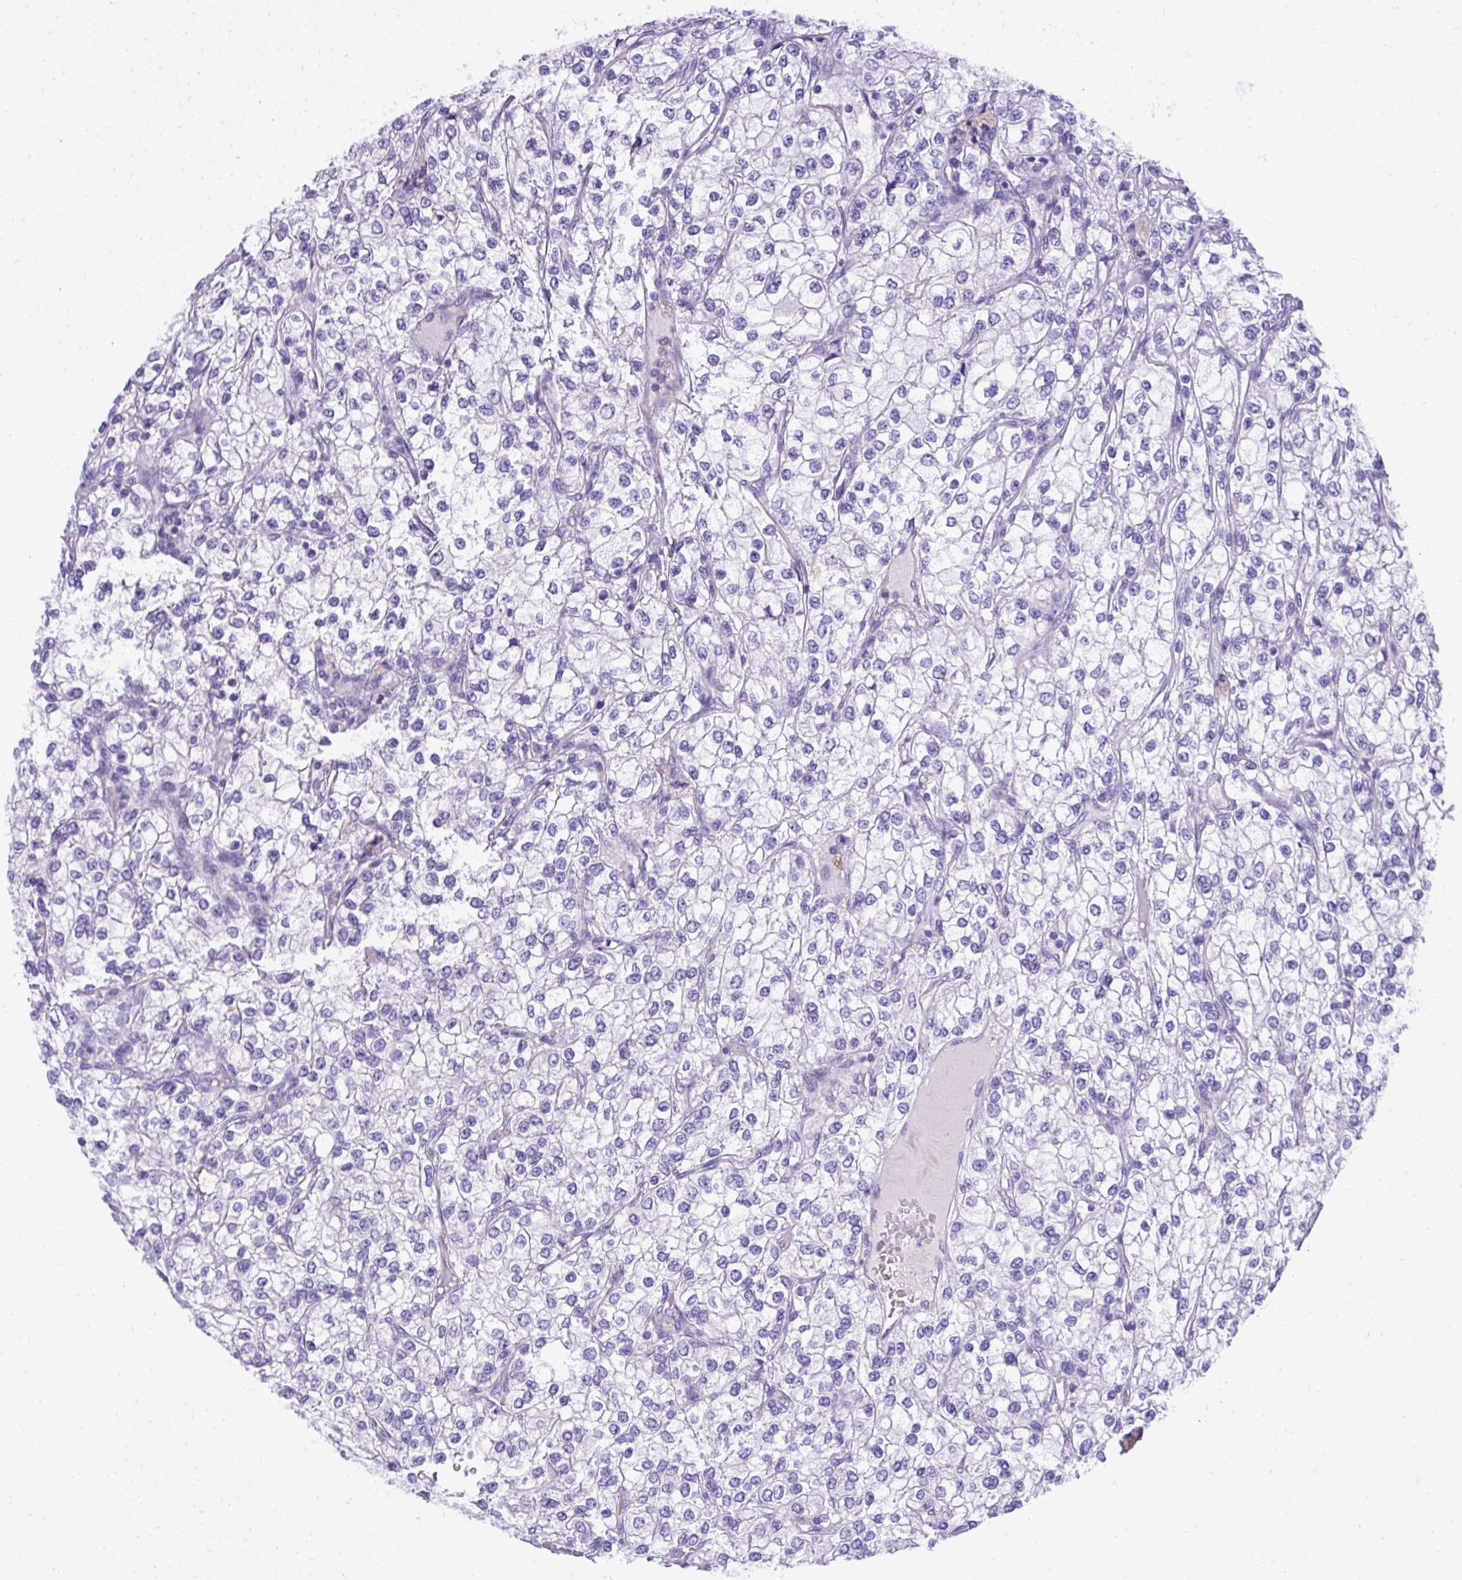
{"staining": {"intensity": "negative", "quantity": "none", "location": "none"}, "tissue": "renal cancer", "cell_type": "Tumor cells", "image_type": "cancer", "snomed": [{"axis": "morphology", "description": "Adenocarcinoma, NOS"}, {"axis": "topography", "description": "Kidney"}], "caption": "Adenocarcinoma (renal) was stained to show a protein in brown. There is no significant staining in tumor cells.", "gene": "ST6GALNAC3", "patient": {"sex": "male", "age": 80}}